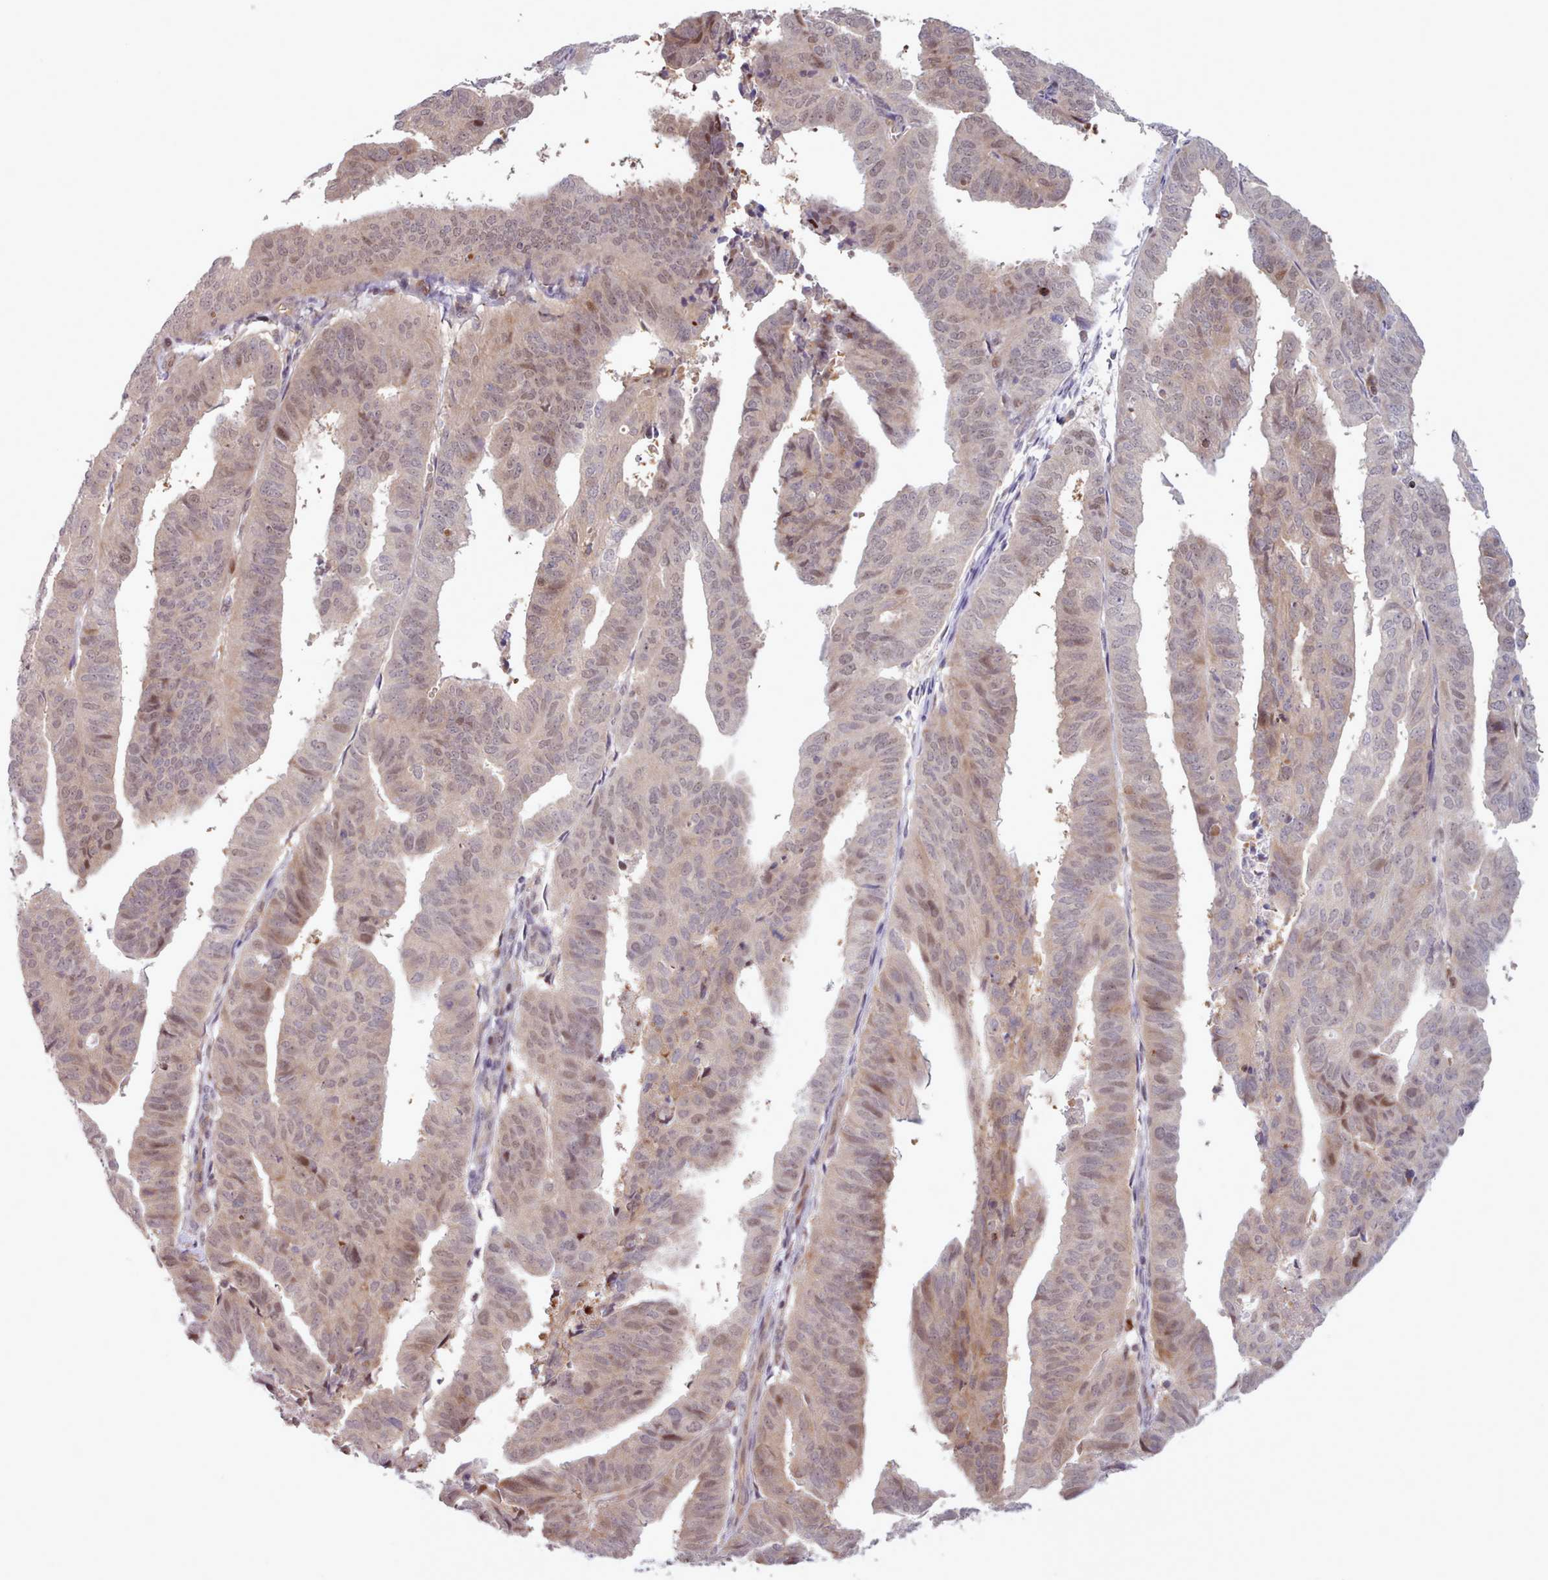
{"staining": {"intensity": "moderate", "quantity": "<25%", "location": "cytoplasmic/membranous,nuclear"}, "tissue": "endometrial cancer", "cell_type": "Tumor cells", "image_type": "cancer", "snomed": [{"axis": "morphology", "description": "Adenocarcinoma, NOS"}, {"axis": "topography", "description": "Uterus"}], "caption": "High-power microscopy captured an IHC photomicrograph of endometrial cancer, revealing moderate cytoplasmic/membranous and nuclear positivity in about <25% of tumor cells. (IHC, brightfield microscopy, high magnification).", "gene": "KBTBD7", "patient": {"sex": "female", "age": 77}}